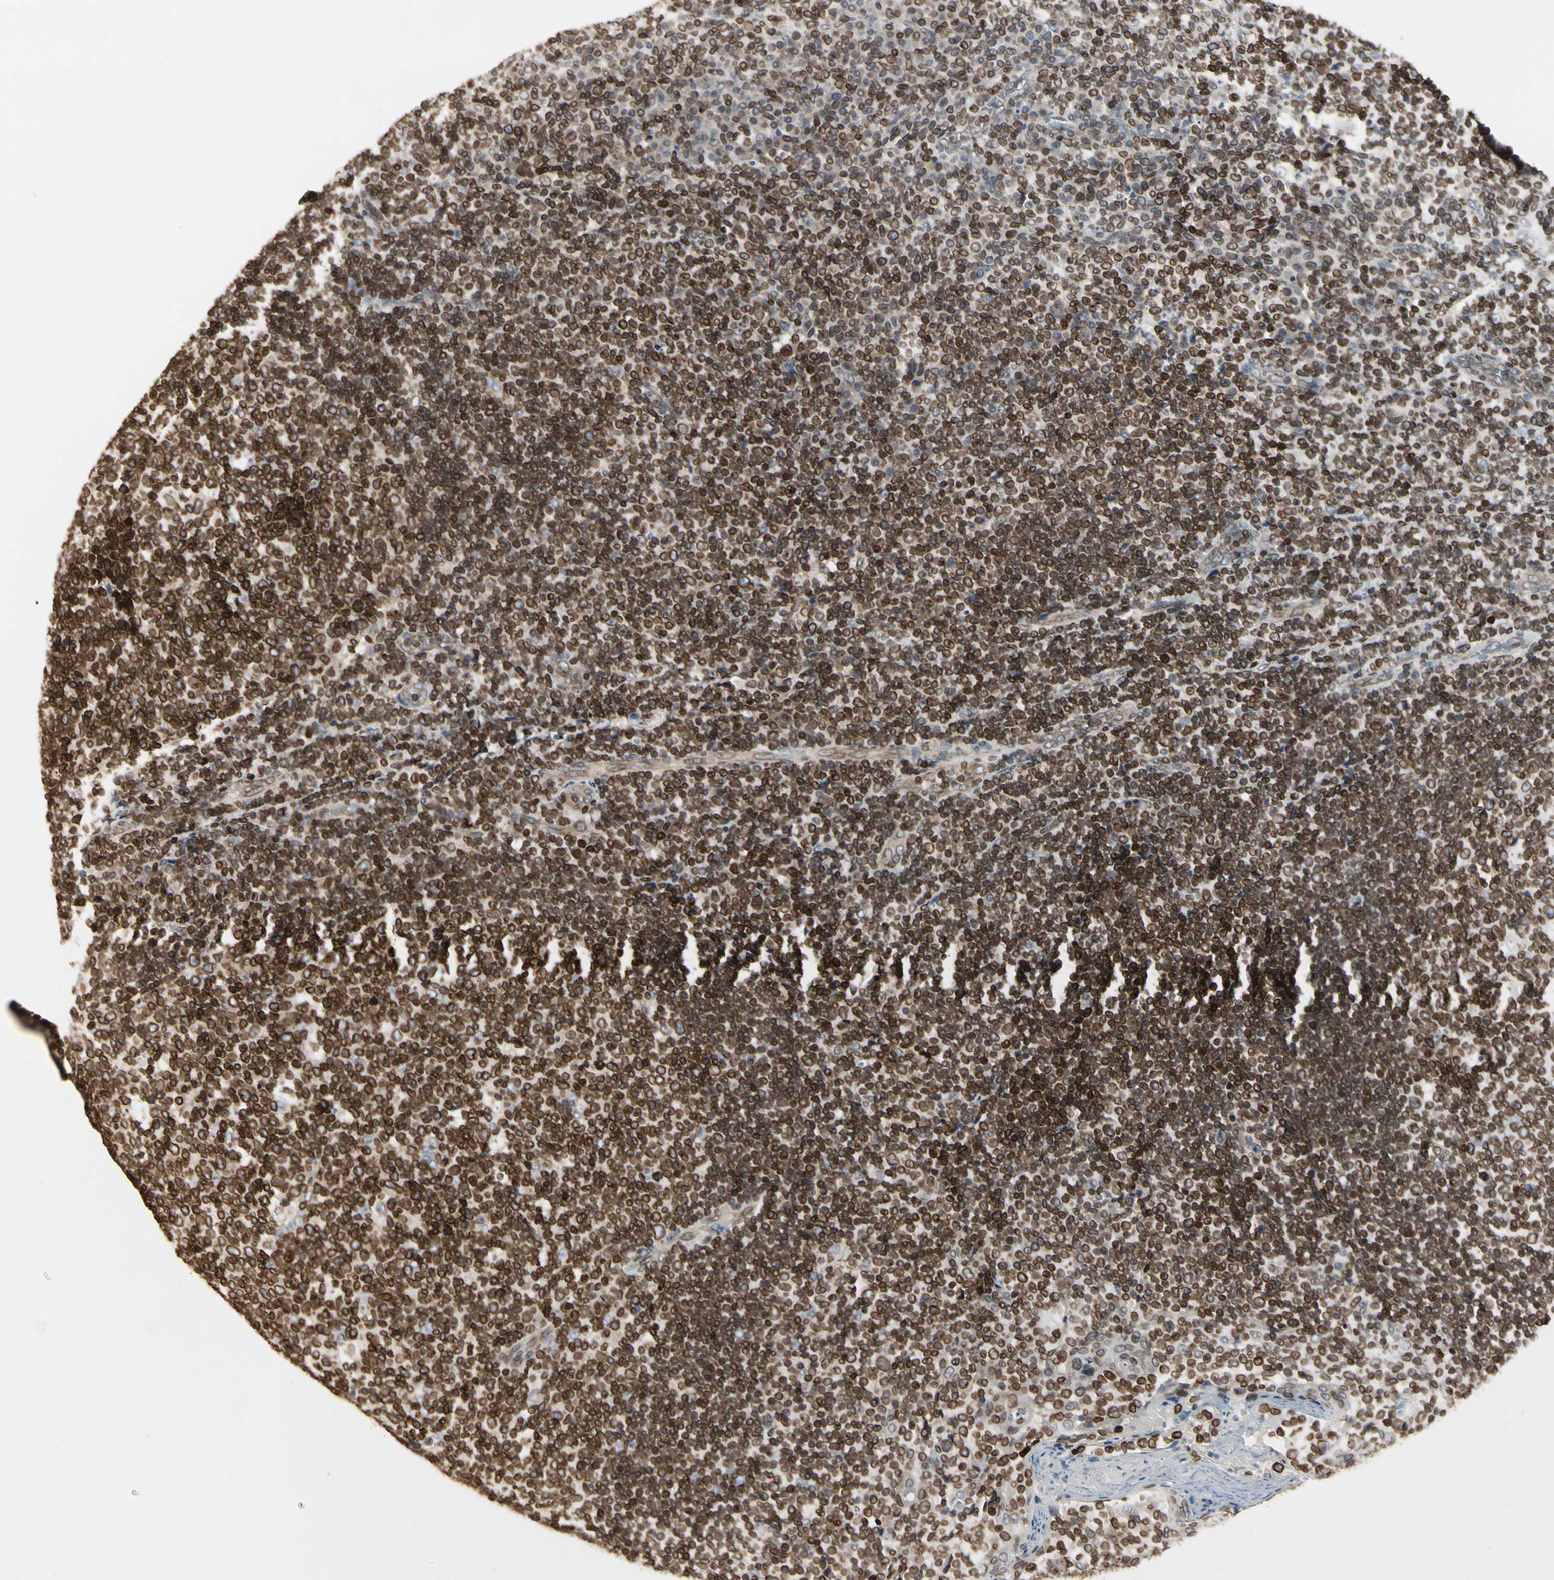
{"staining": {"intensity": "strong", "quantity": ">75%", "location": "cytoplasmic/membranous,nuclear"}, "tissue": "tonsil", "cell_type": "Germinal center cells", "image_type": "normal", "snomed": [{"axis": "morphology", "description": "Normal tissue, NOS"}, {"axis": "topography", "description": "Tonsil"}], "caption": "Immunohistochemistry (IHC) micrograph of unremarkable human tonsil stained for a protein (brown), which exhibits high levels of strong cytoplasmic/membranous,nuclear expression in approximately >75% of germinal center cells.", "gene": "TMPO", "patient": {"sex": "male", "age": 17}}